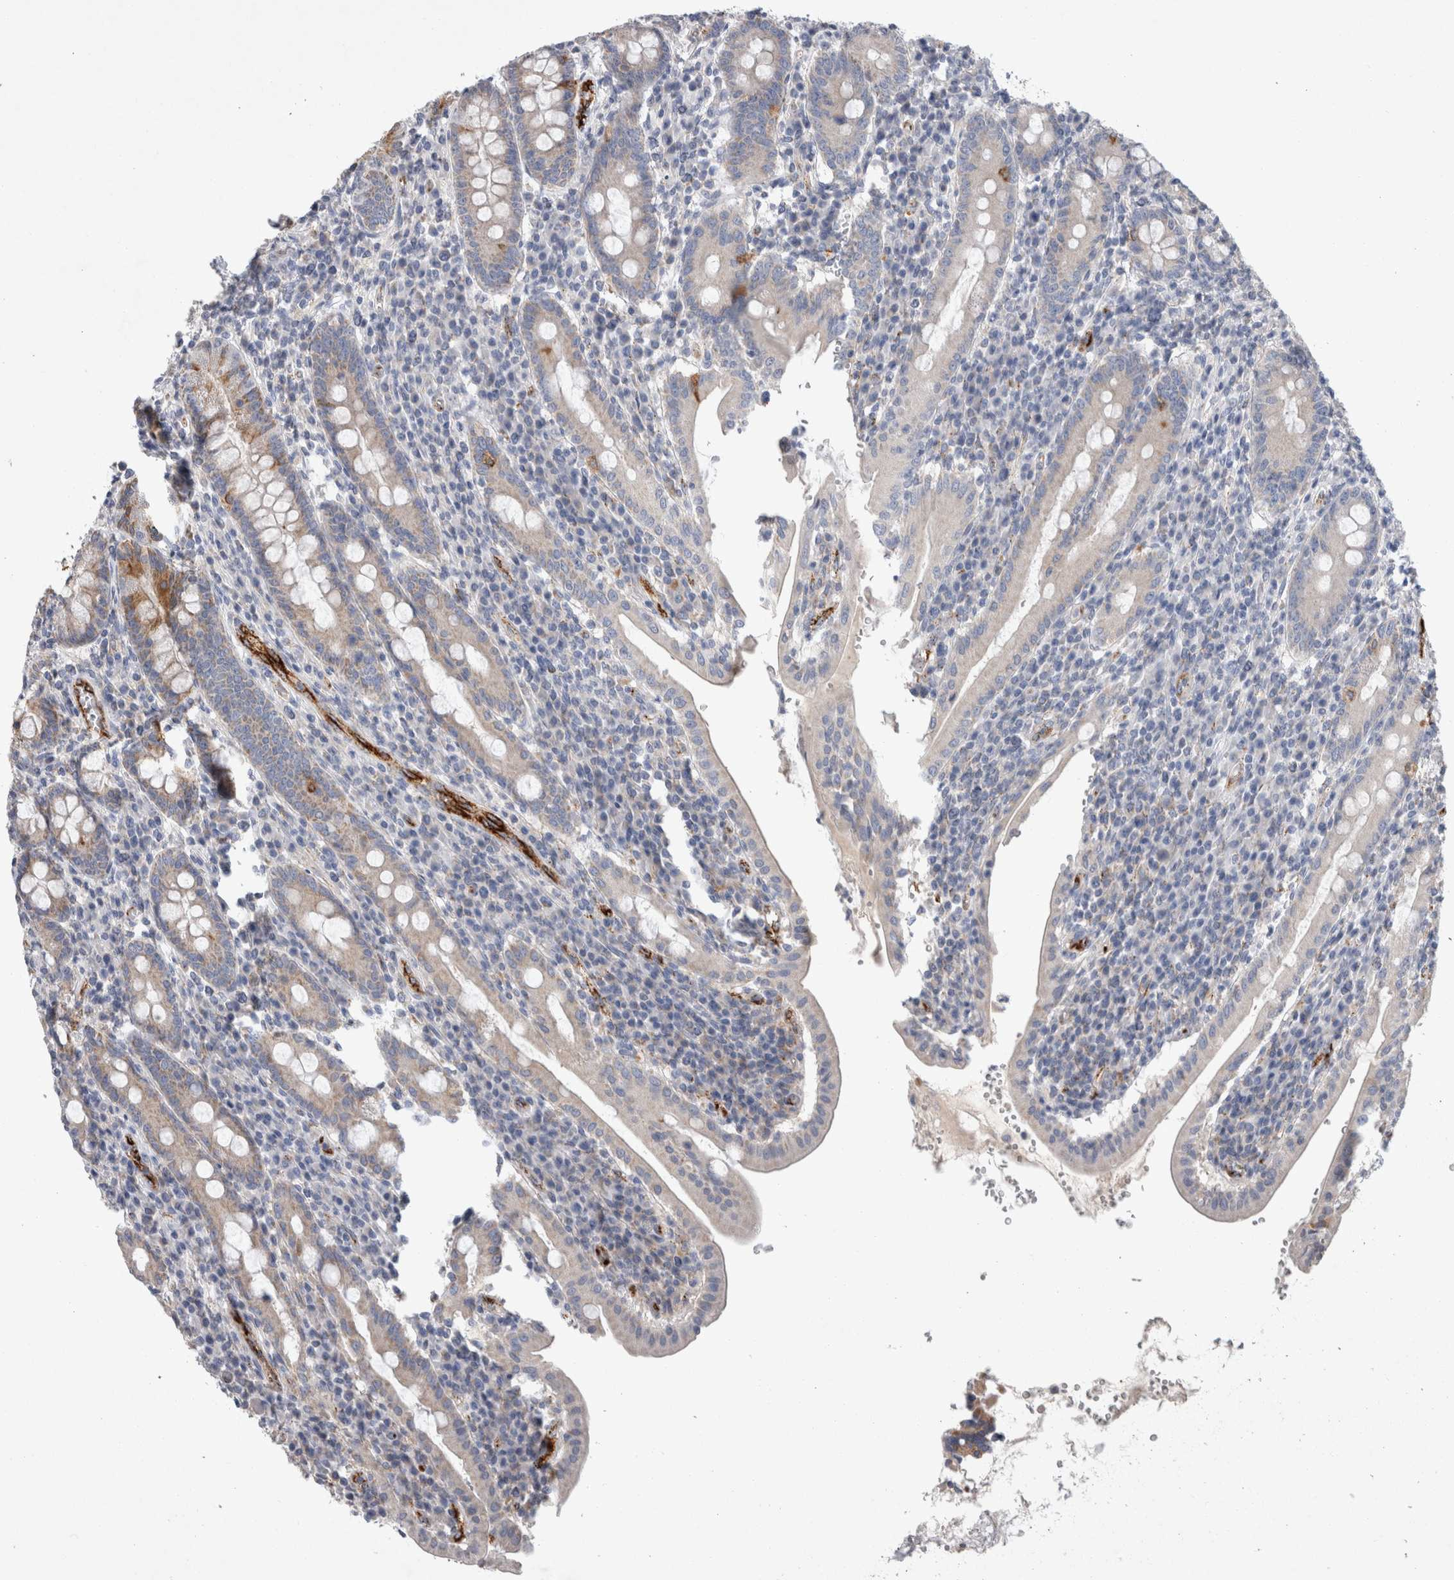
{"staining": {"intensity": "strong", "quantity": "25%-75%", "location": "cytoplasmic/membranous"}, "tissue": "duodenum", "cell_type": "Glandular cells", "image_type": "normal", "snomed": [{"axis": "morphology", "description": "Normal tissue, NOS"}, {"axis": "morphology", "description": "Adenocarcinoma, NOS"}, {"axis": "topography", "description": "Pancreas"}, {"axis": "topography", "description": "Duodenum"}], "caption": "A high-resolution photomicrograph shows IHC staining of unremarkable duodenum, which shows strong cytoplasmic/membranous expression in about 25%-75% of glandular cells.", "gene": "IARS2", "patient": {"sex": "male", "age": 50}}